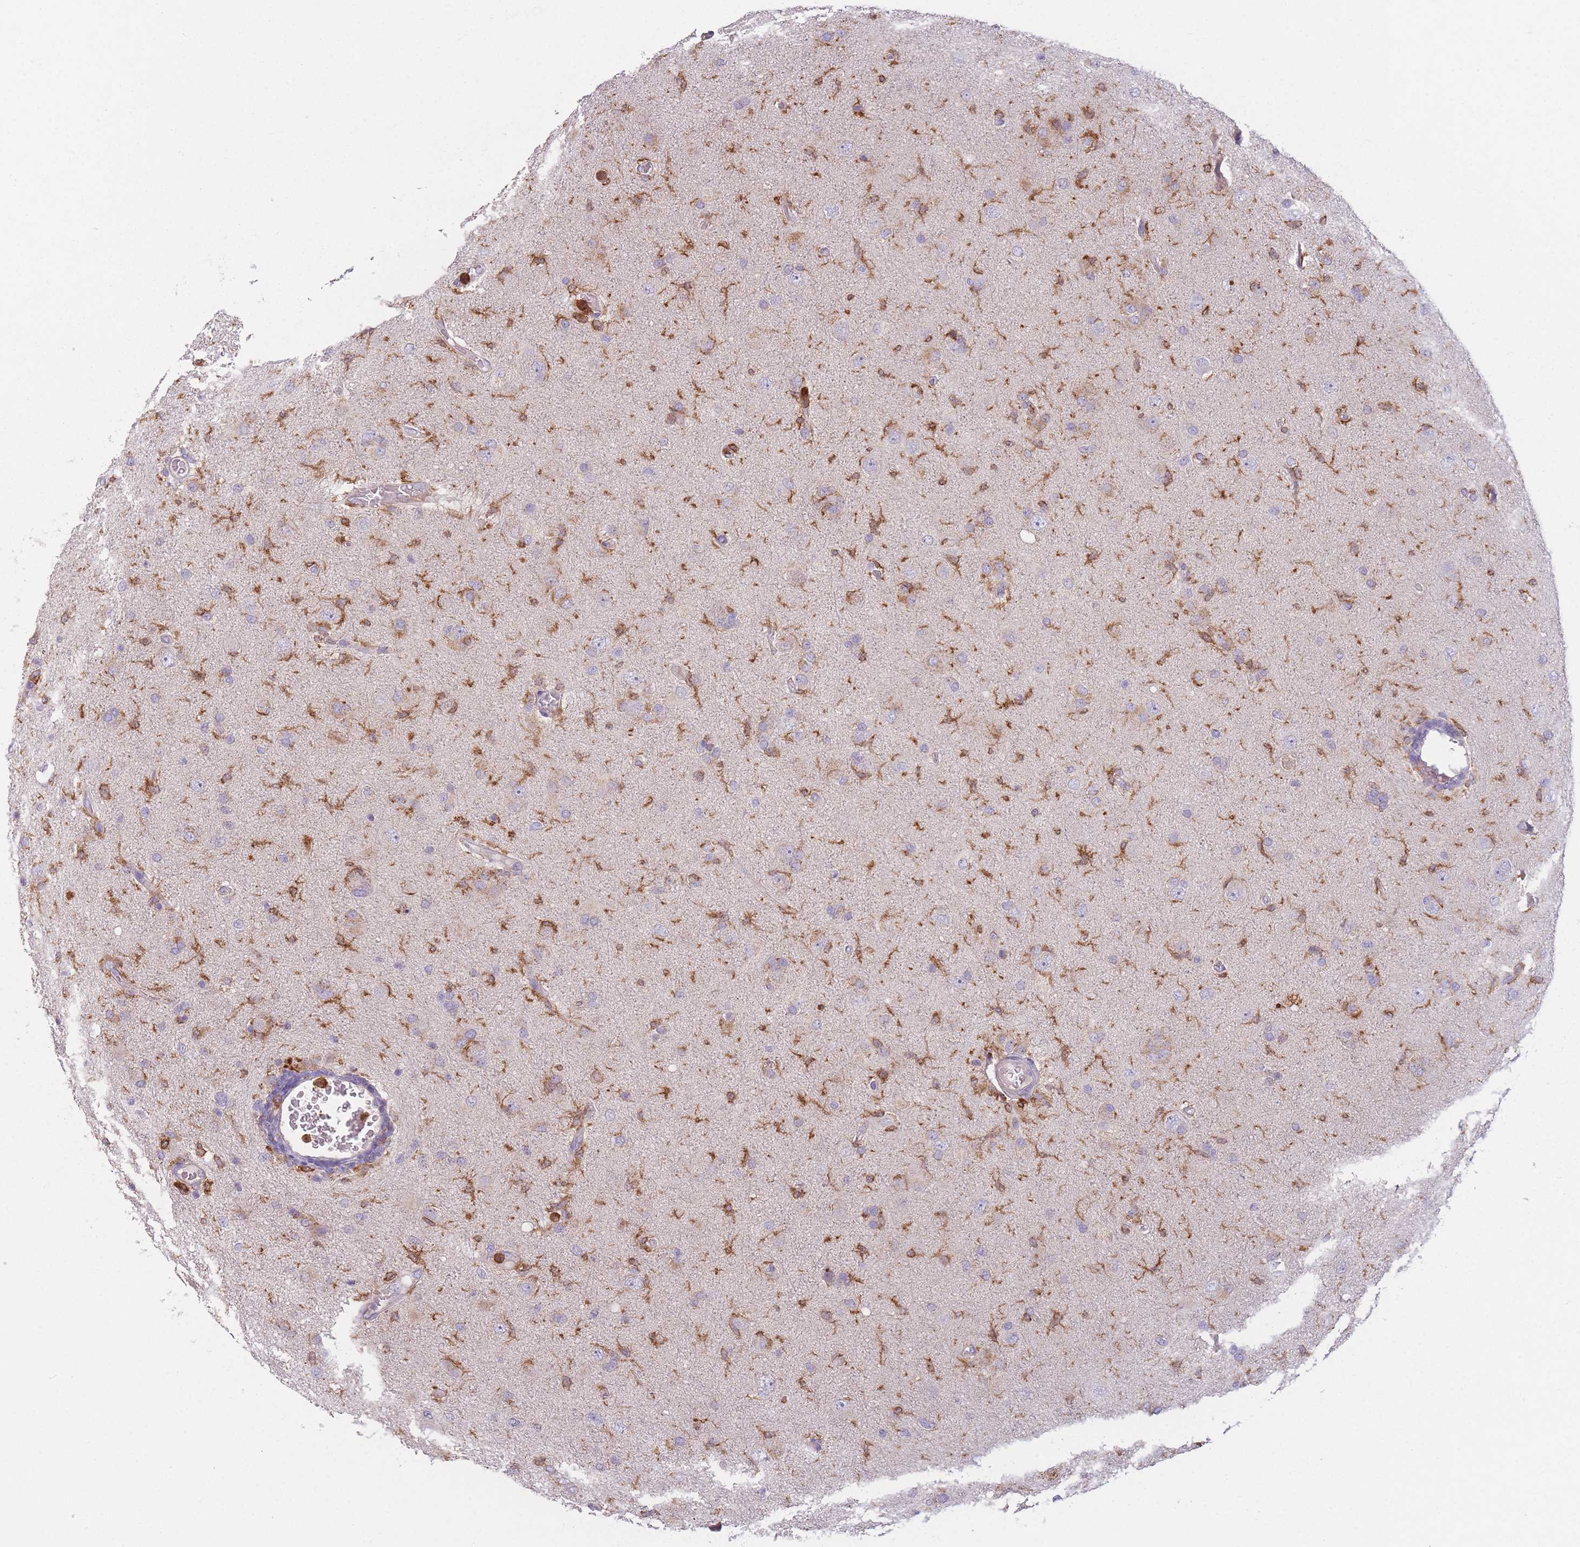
{"staining": {"intensity": "negative", "quantity": "none", "location": "none"}, "tissue": "glioma", "cell_type": "Tumor cells", "image_type": "cancer", "snomed": [{"axis": "morphology", "description": "Glioma, malignant, High grade"}, {"axis": "topography", "description": "Brain"}], "caption": "Immunohistochemistry micrograph of glioma stained for a protein (brown), which reveals no expression in tumor cells.", "gene": "PRAM1", "patient": {"sex": "female", "age": 57}}